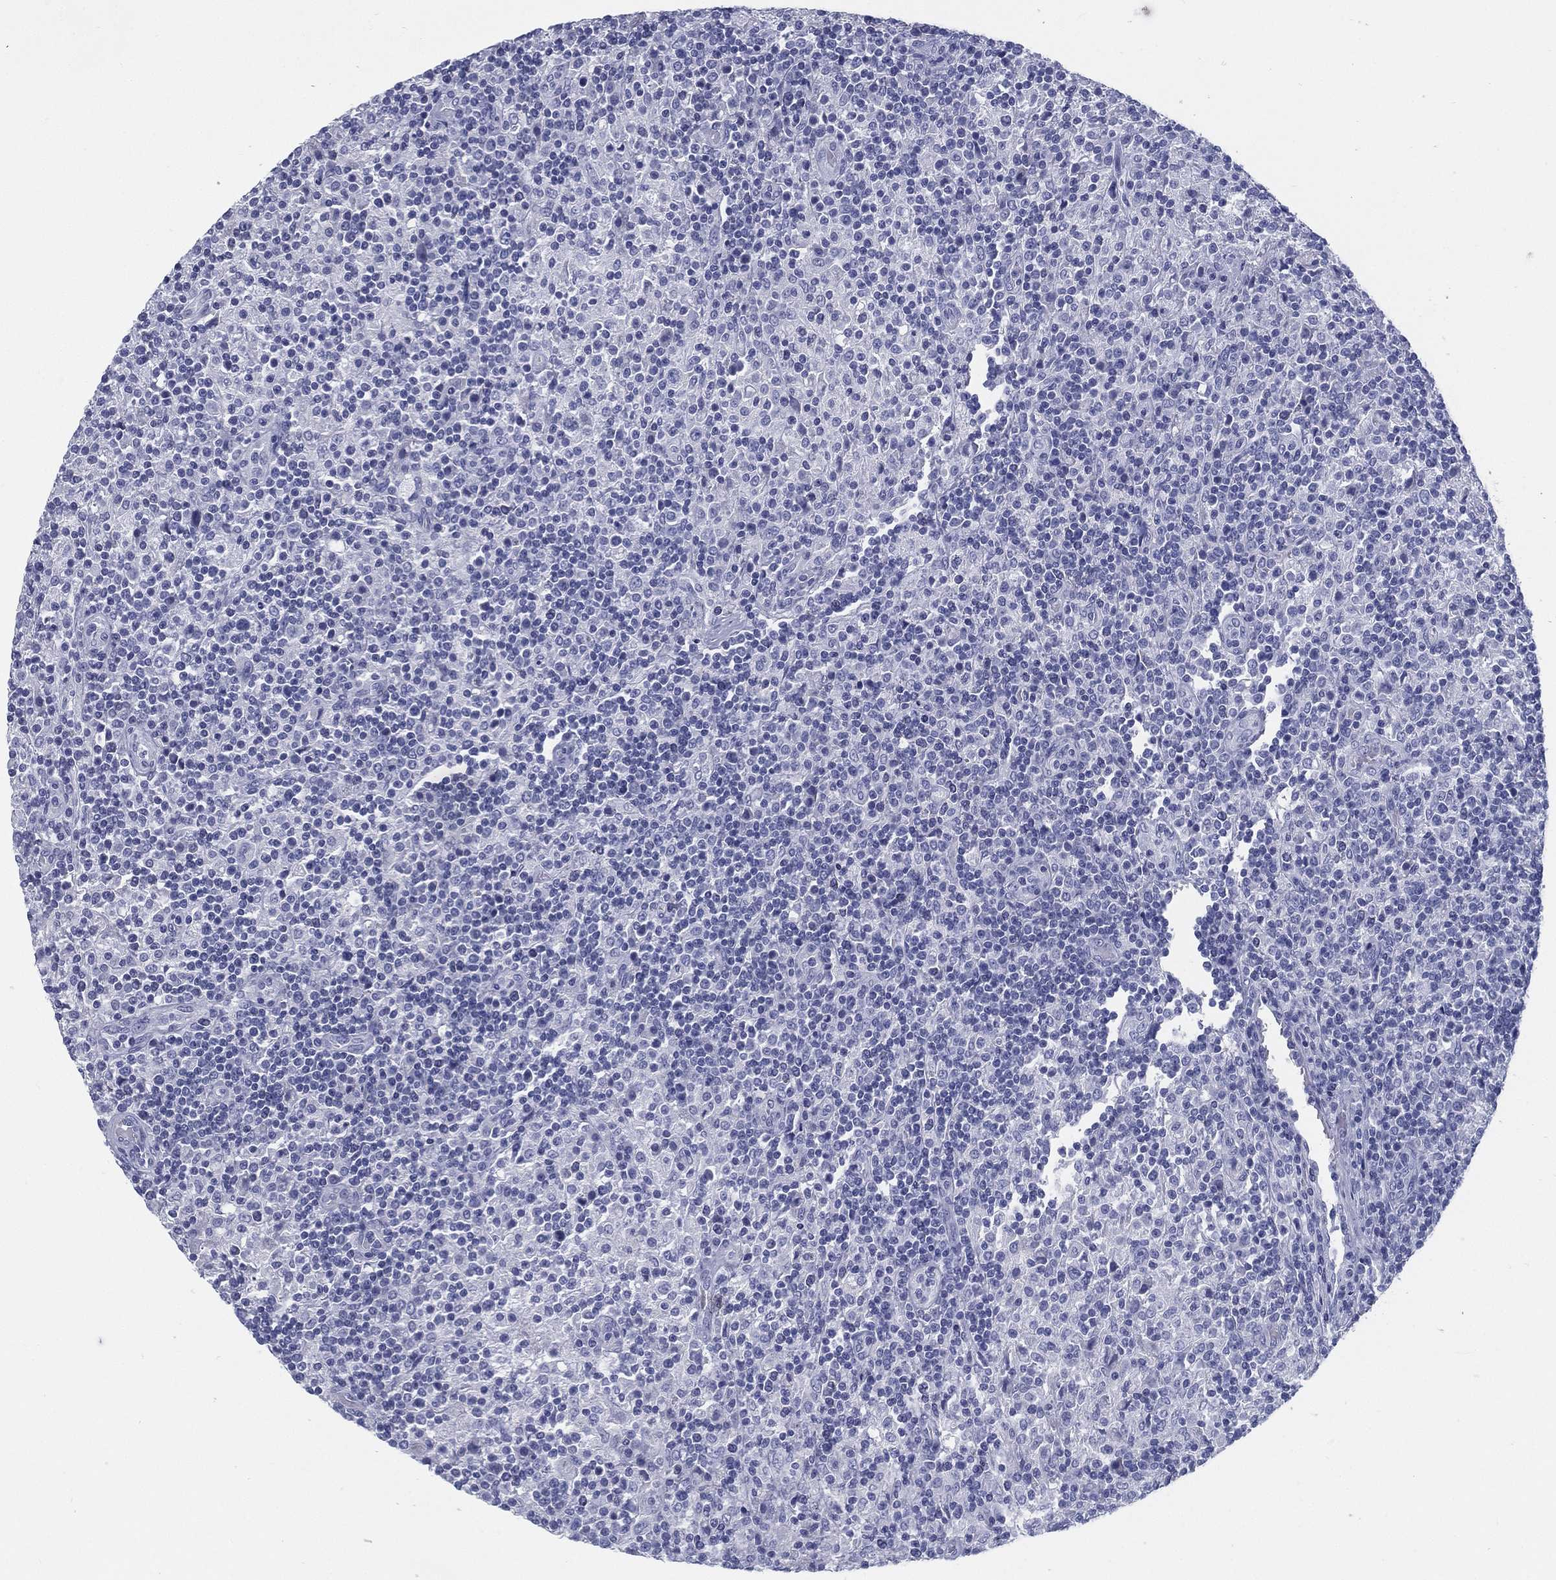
{"staining": {"intensity": "negative", "quantity": "none", "location": "none"}, "tissue": "lymphoma", "cell_type": "Tumor cells", "image_type": "cancer", "snomed": [{"axis": "morphology", "description": "Hodgkin's disease, NOS"}, {"axis": "topography", "description": "Lymph node"}], "caption": "Micrograph shows no significant protein expression in tumor cells of Hodgkin's disease.", "gene": "TMEM252", "patient": {"sex": "male", "age": 70}}